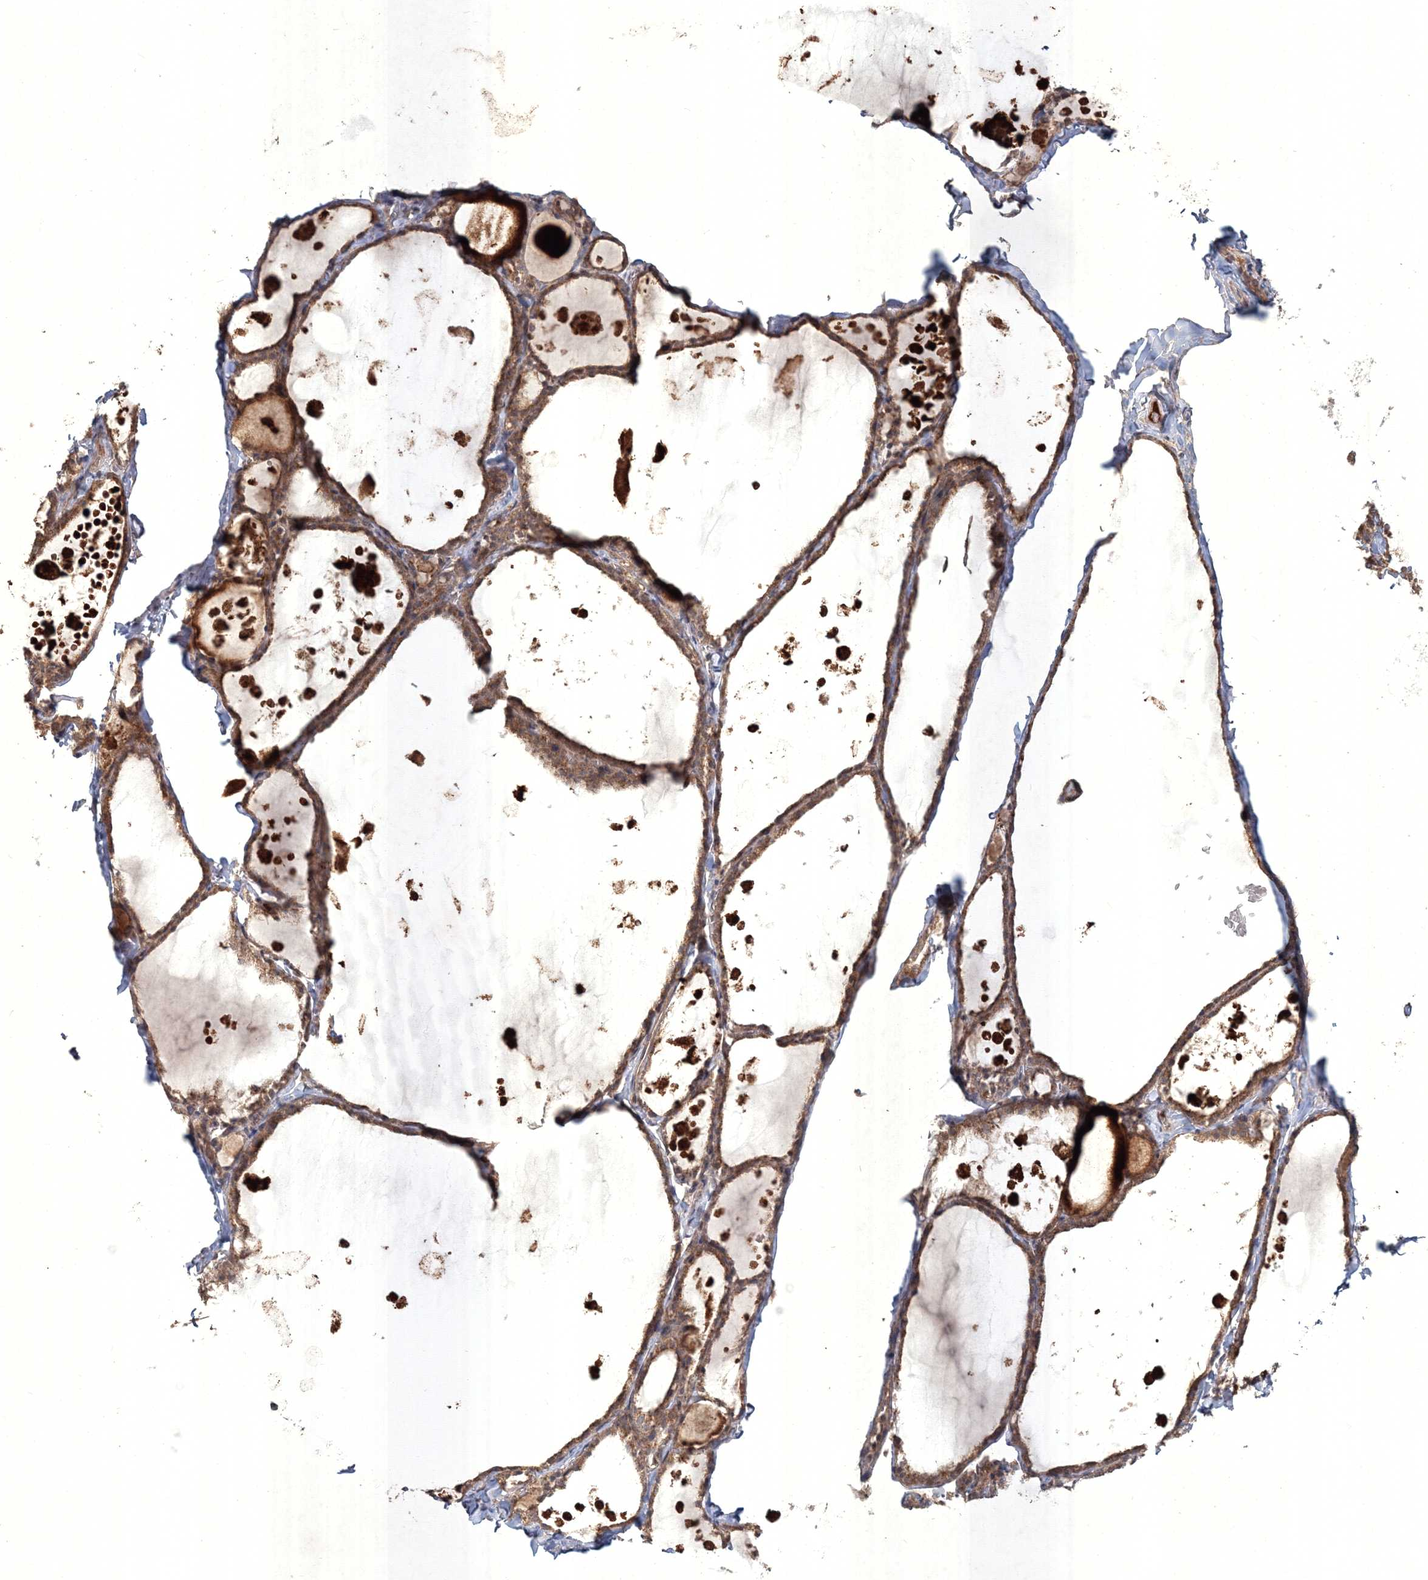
{"staining": {"intensity": "moderate", "quantity": "25%-75%", "location": "cytoplasmic/membranous"}, "tissue": "thyroid gland", "cell_type": "Glandular cells", "image_type": "normal", "snomed": [{"axis": "morphology", "description": "Normal tissue, NOS"}, {"axis": "topography", "description": "Thyroid gland"}], "caption": "High-power microscopy captured an immunohistochemistry (IHC) image of normal thyroid gland, revealing moderate cytoplasmic/membranous positivity in approximately 25%-75% of glandular cells.", "gene": "SPRY1", "patient": {"sex": "male", "age": 56}}